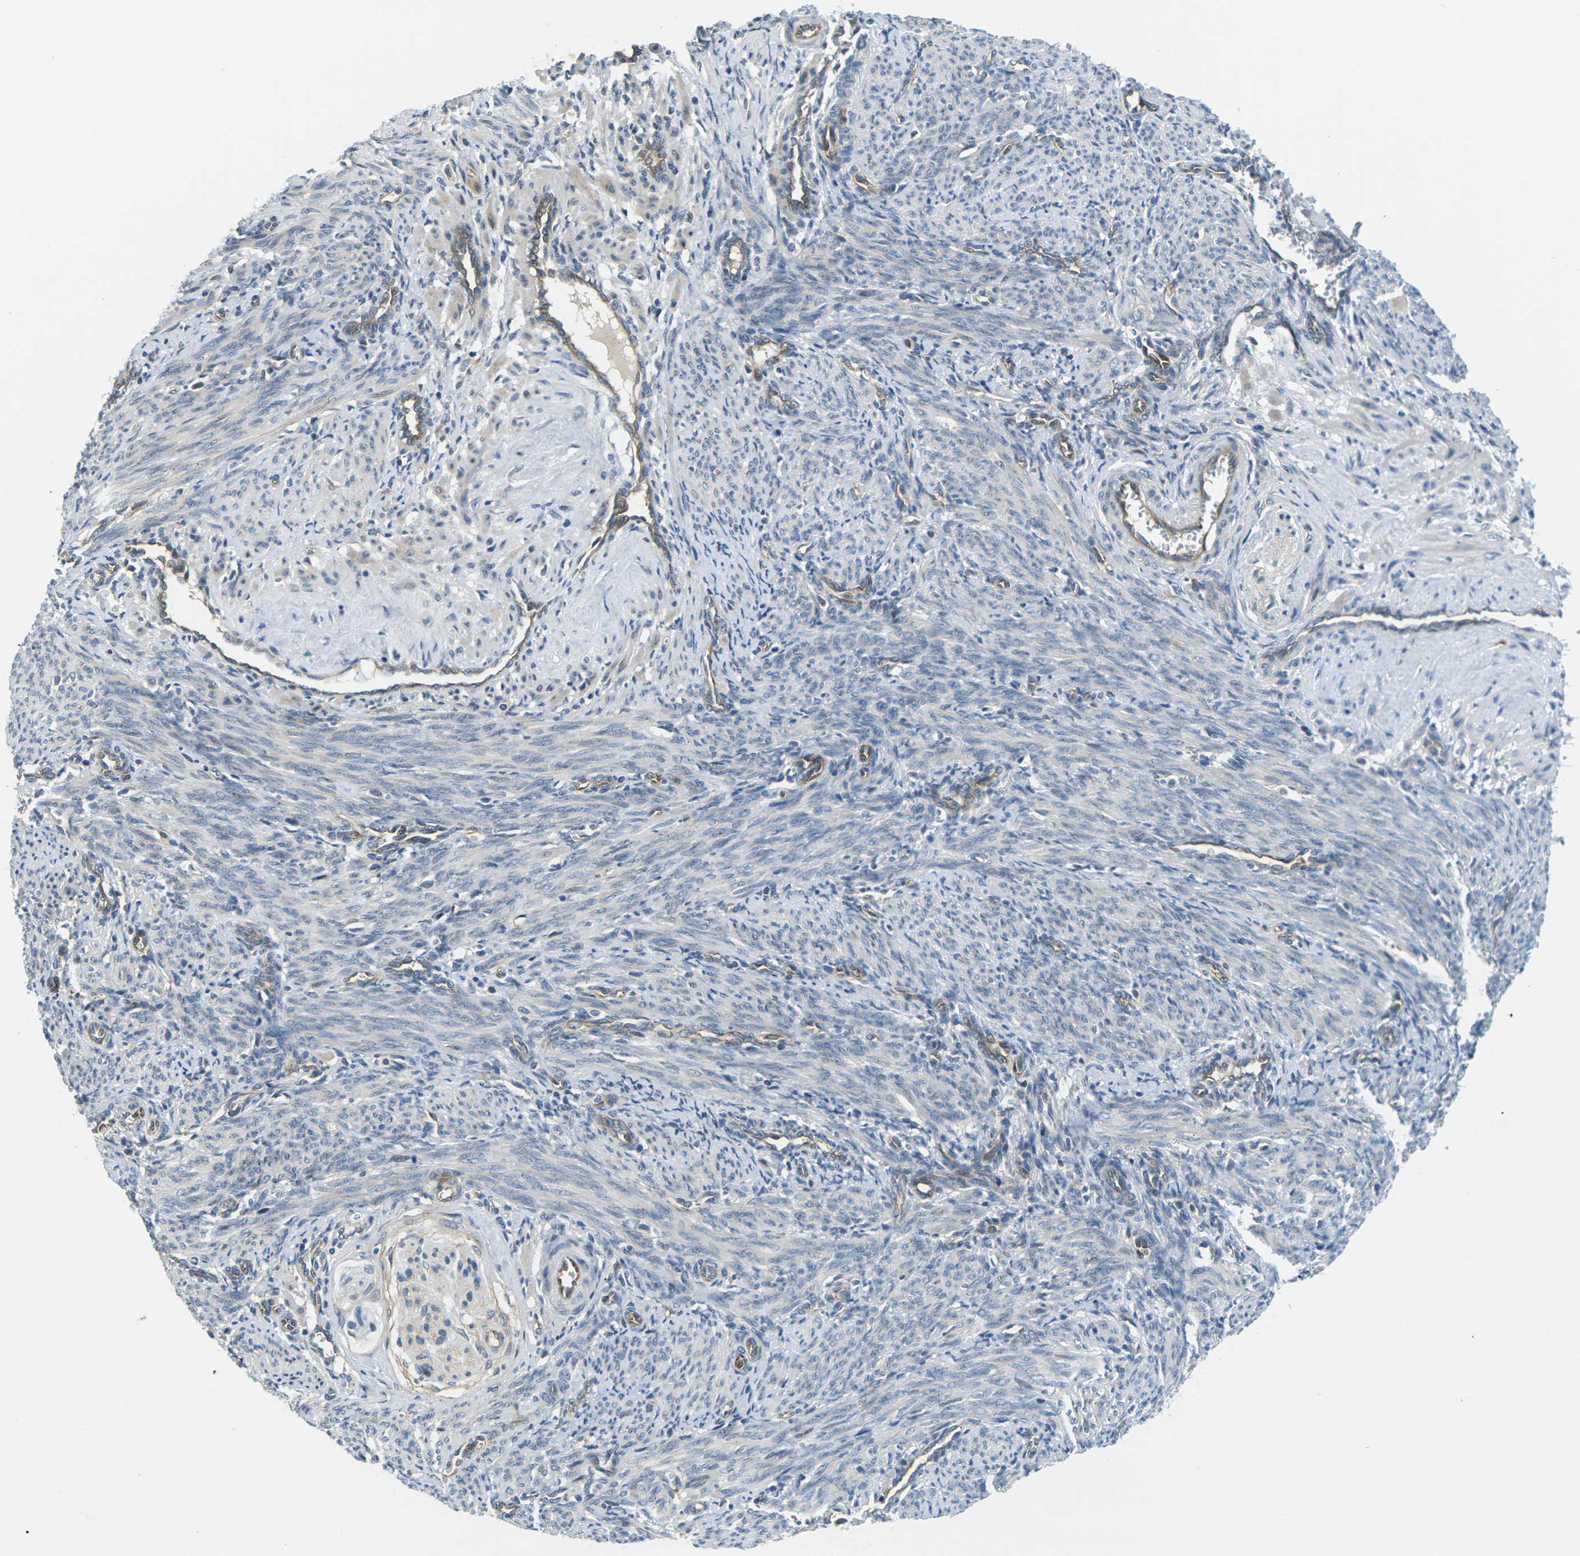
{"staining": {"intensity": "negative", "quantity": "none", "location": "none"}, "tissue": "smooth muscle", "cell_type": "Smooth muscle cells", "image_type": "normal", "snomed": [{"axis": "morphology", "description": "Normal tissue, NOS"}, {"axis": "topography", "description": "Endometrium"}], "caption": "IHC image of benign human smooth muscle stained for a protein (brown), which demonstrates no staining in smooth muscle cells.", "gene": "SLC13A3", "patient": {"sex": "female", "age": 33}}